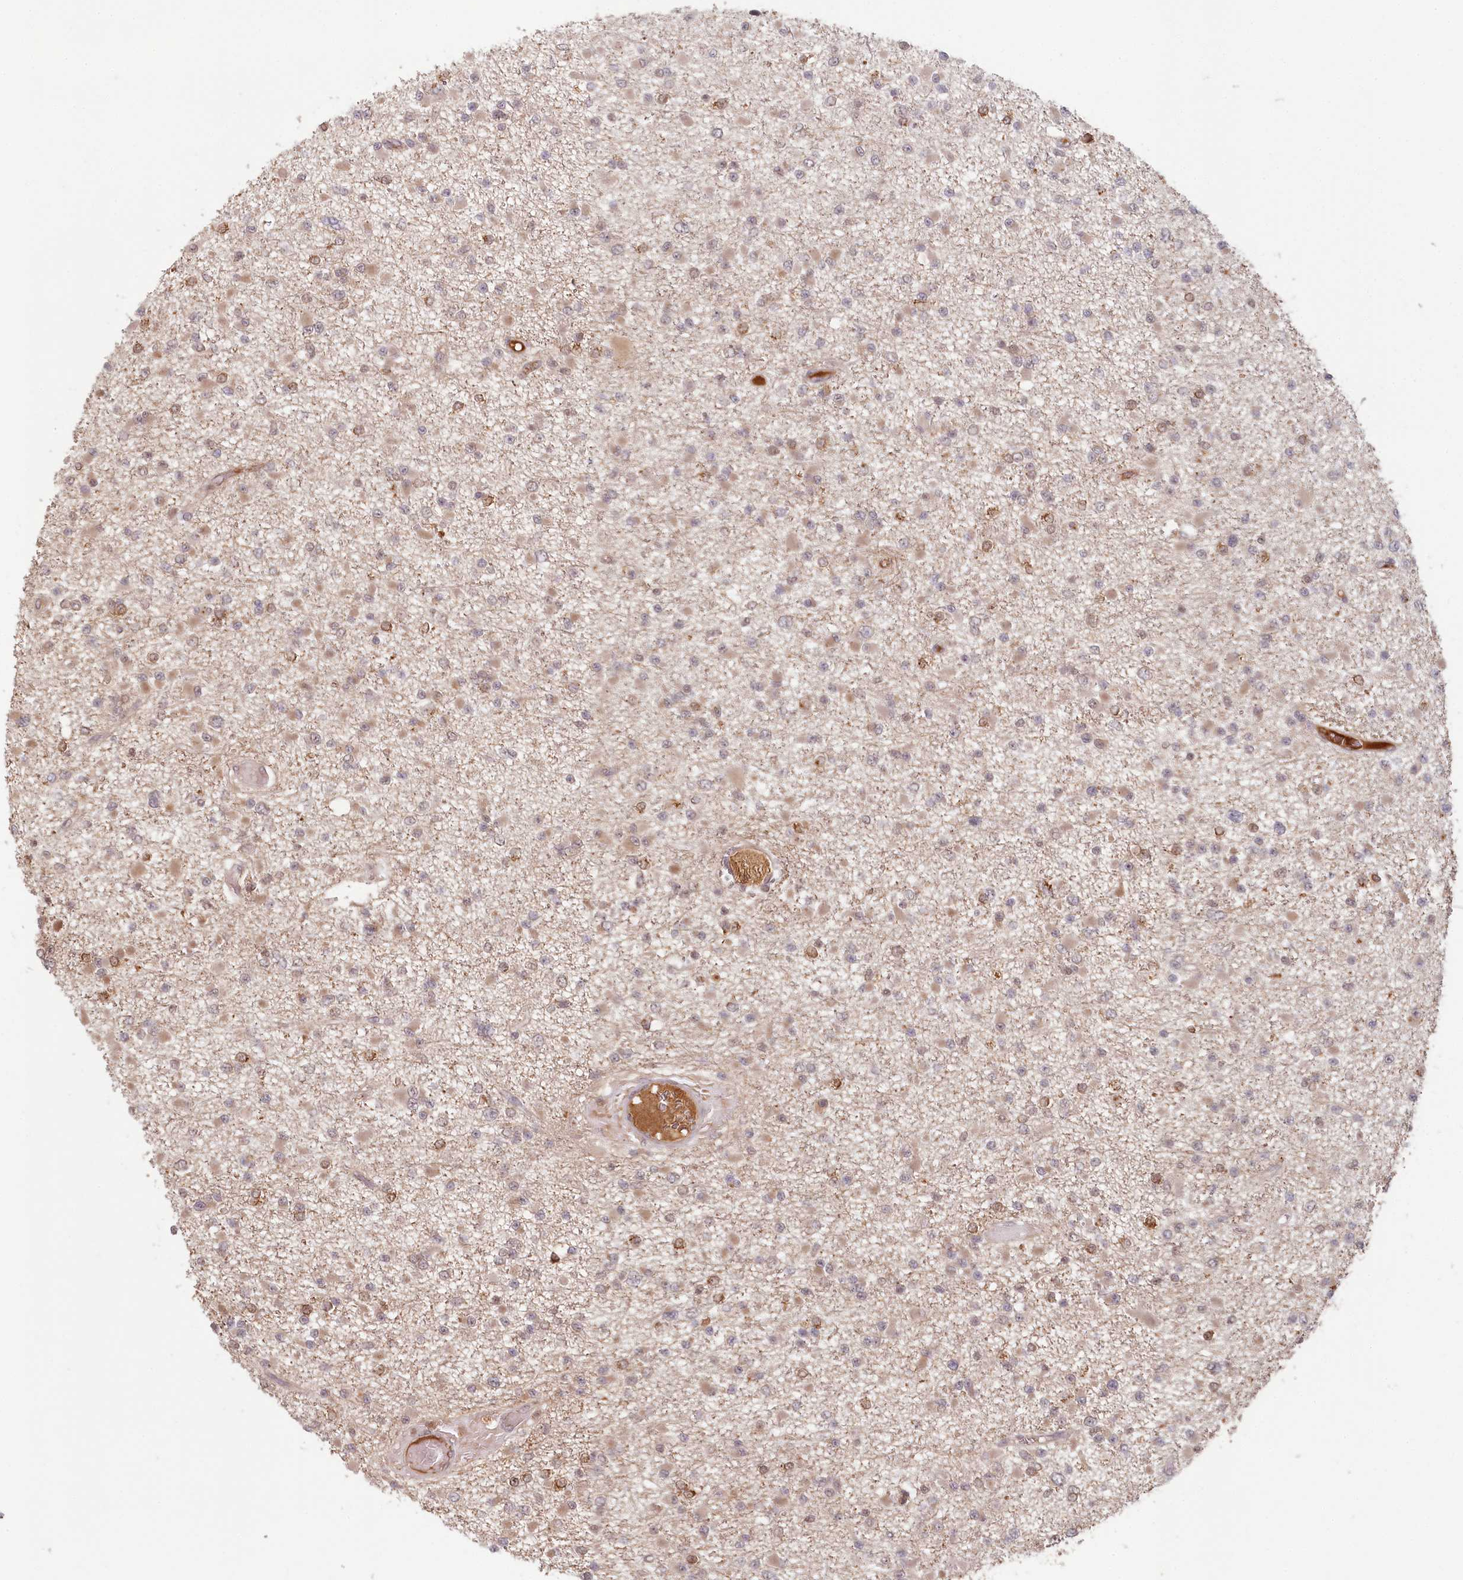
{"staining": {"intensity": "moderate", "quantity": "<25%", "location": "cytoplasmic/membranous,nuclear"}, "tissue": "glioma", "cell_type": "Tumor cells", "image_type": "cancer", "snomed": [{"axis": "morphology", "description": "Glioma, malignant, Low grade"}, {"axis": "topography", "description": "Brain"}], "caption": "Tumor cells demonstrate low levels of moderate cytoplasmic/membranous and nuclear positivity in about <25% of cells in malignant low-grade glioma.", "gene": "WAPL", "patient": {"sex": "female", "age": 22}}